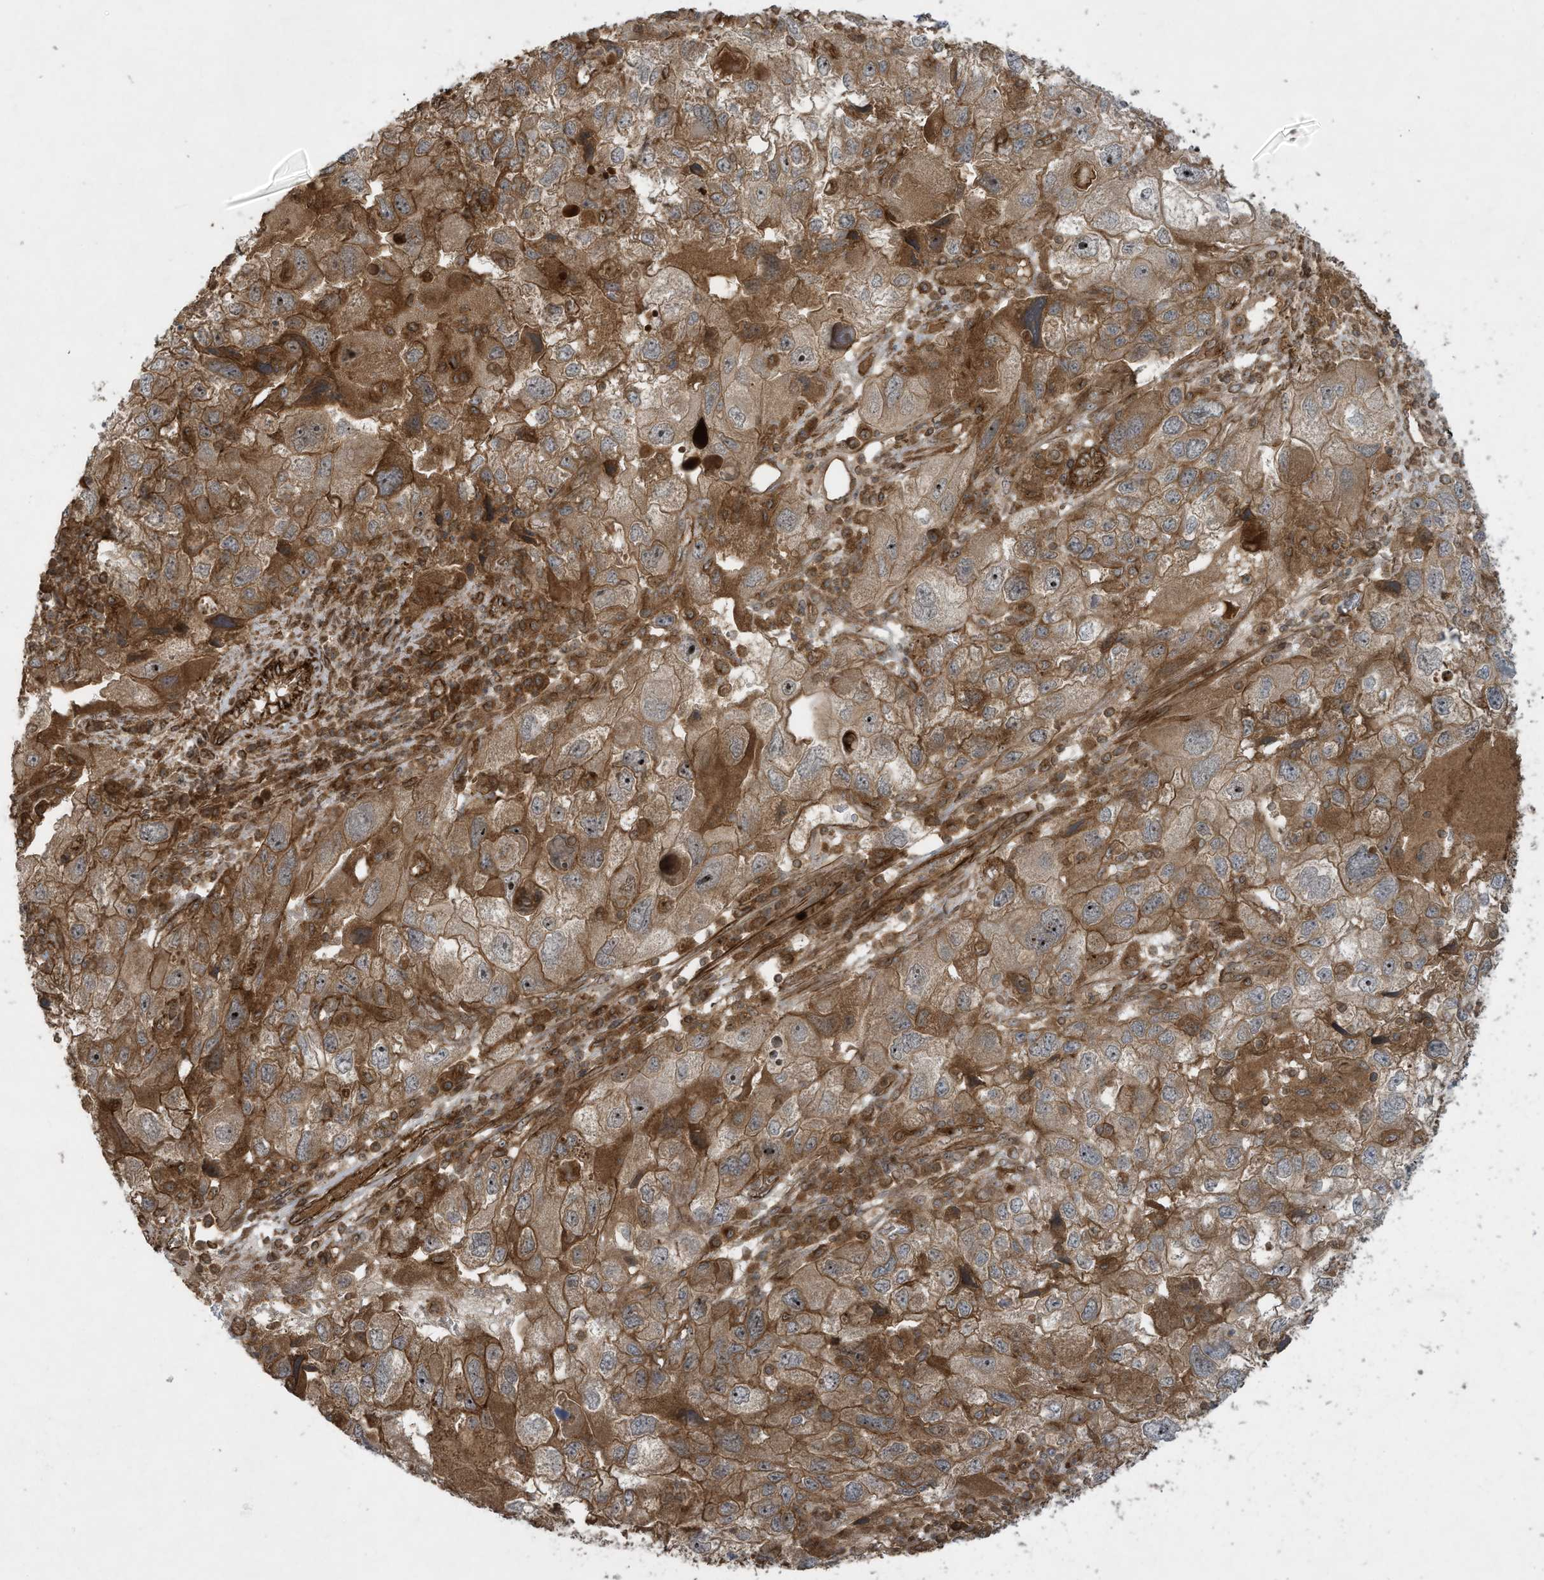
{"staining": {"intensity": "moderate", "quantity": ">75%", "location": "cytoplasmic/membranous"}, "tissue": "endometrial cancer", "cell_type": "Tumor cells", "image_type": "cancer", "snomed": [{"axis": "morphology", "description": "Adenocarcinoma, NOS"}, {"axis": "topography", "description": "Endometrium"}], "caption": "Adenocarcinoma (endometrial) stained with a brown dye reveals moderate cytoplasmic/membranous positive expression in about >75% of tumor cells.", "gene": "DDIT4", "patient": {"sex": "female", "age": 49}}